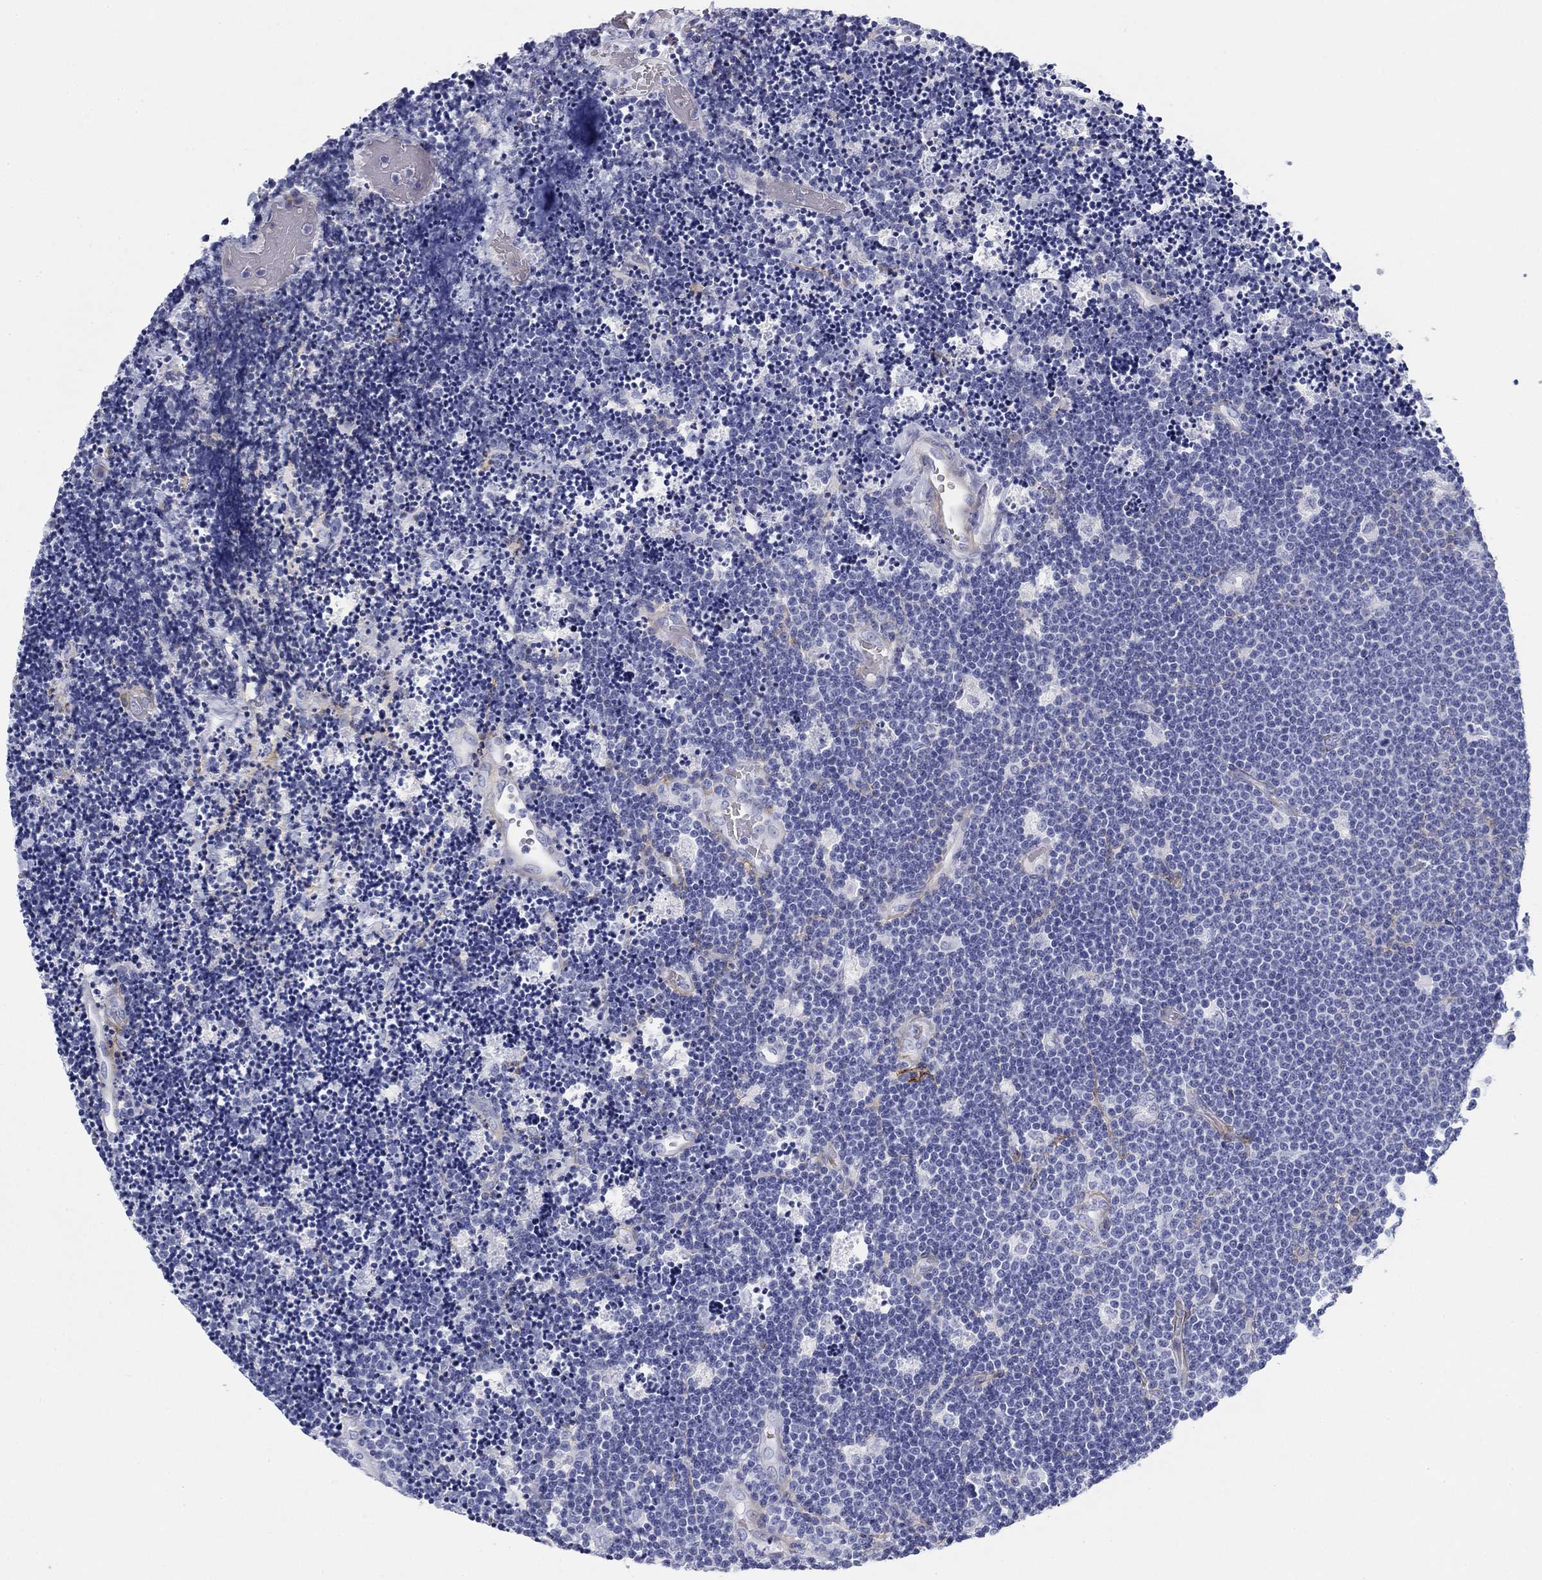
{"staining": {"intensity": "negative", "quantity": "none", "location": "none"}, "tissue": "lymphoma", "cell_type": "Tumor cells", "image_type": "cancer", "snomed": [{"axis": "morphology", "description": "Malignant lymphoma, non-Hodgkin's type, Low grade"}, {"axis": "topography", "description": "Brain"}], "caption": "This is an immunohistochemistry micrograph of human lymphoma. There is no staining in tumor cells.", "gene": "GPC1", "patient": {"sex": "female", "age": 66}}